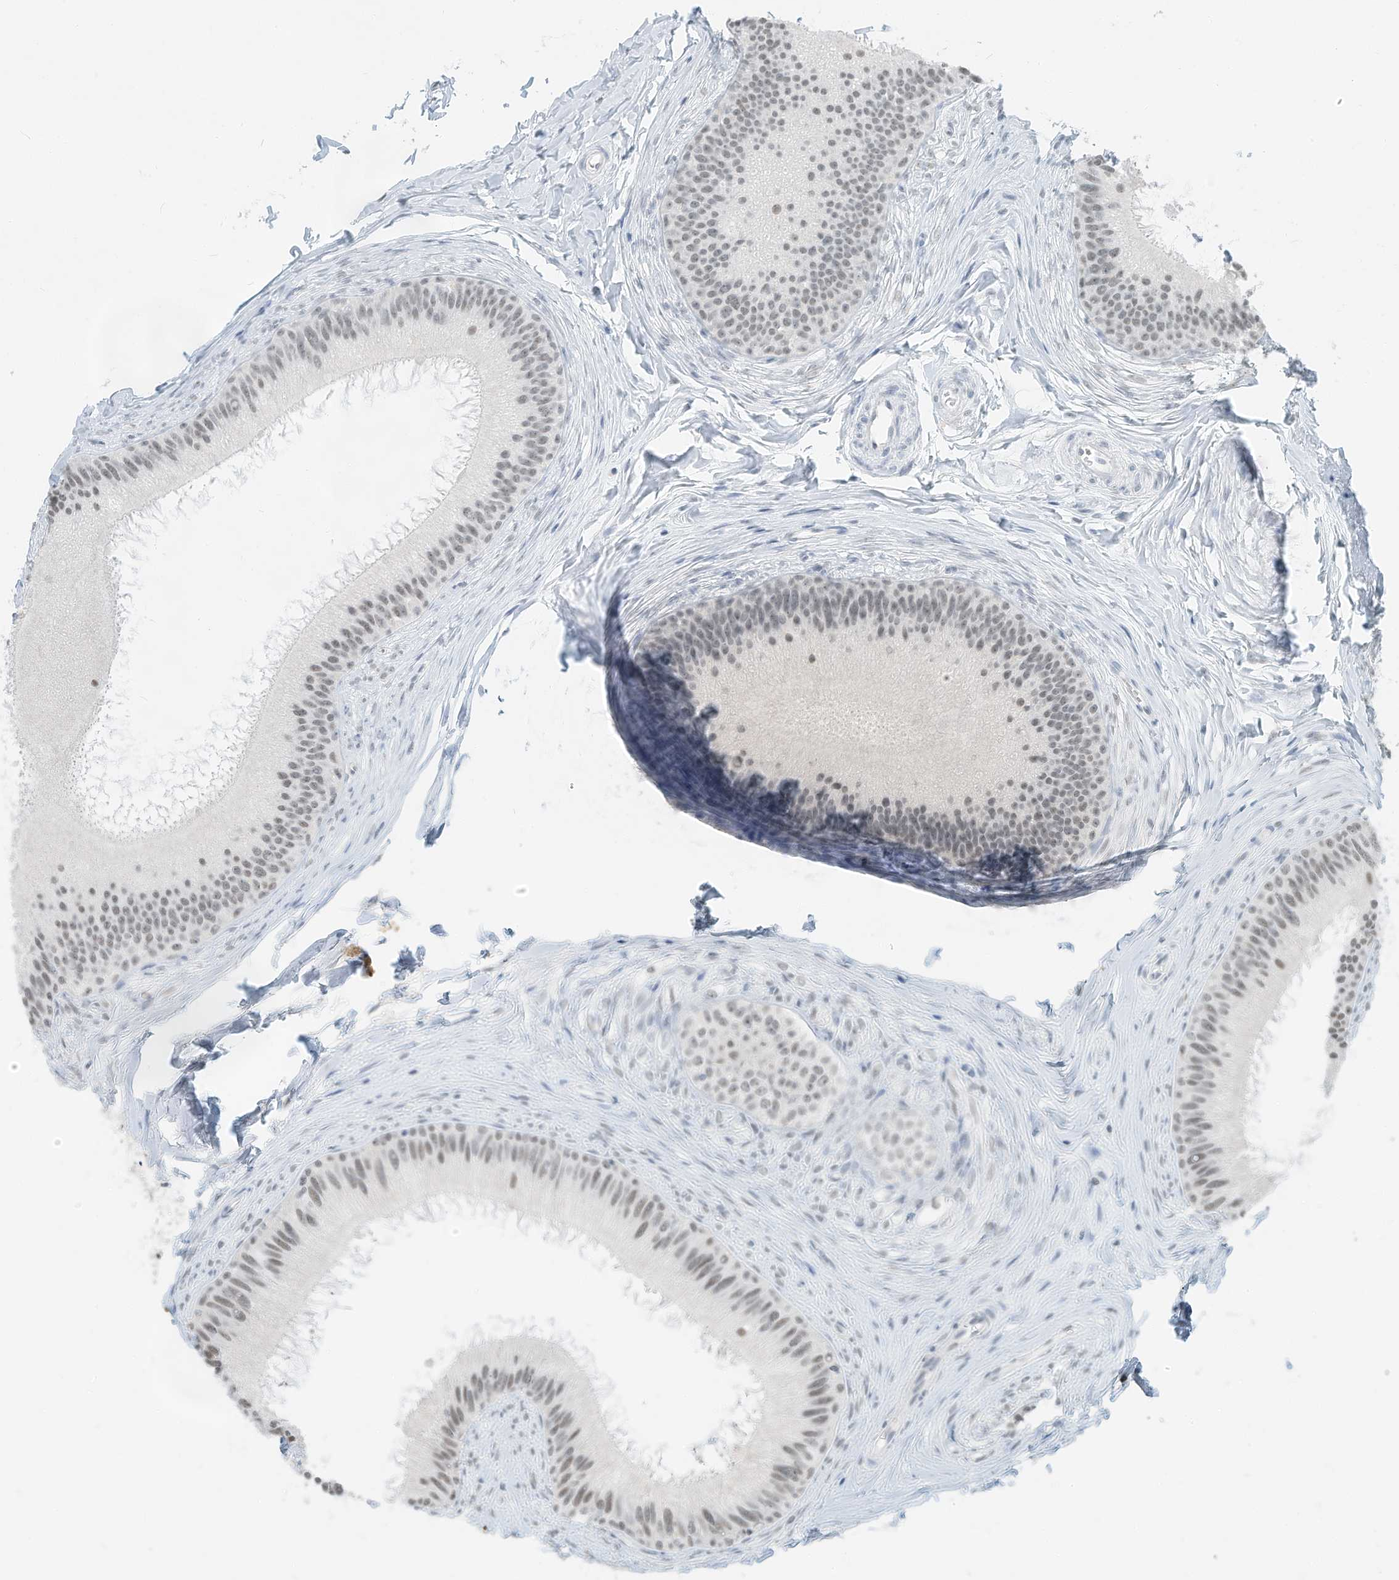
{"staining": {"intensity": "weak", "quantity": ">75%", "location": "nuclear"}, "tissue": "epididymis", "cell_type": "Glandular cells", "image_type": "normal", "snomed": [{"axis": "morphology", "description": "Normal tissue, NOS"}, {"axis": "topography", "description": "Epididymis"}], "caption": "High-power microscopy captured an IHC photomicrograph of benign epididymis, revealing weak nuclear positivity in approximately >75% of glandular cells.", "gene": "PGC", "patient": {"sex": "male", "age": 27}}